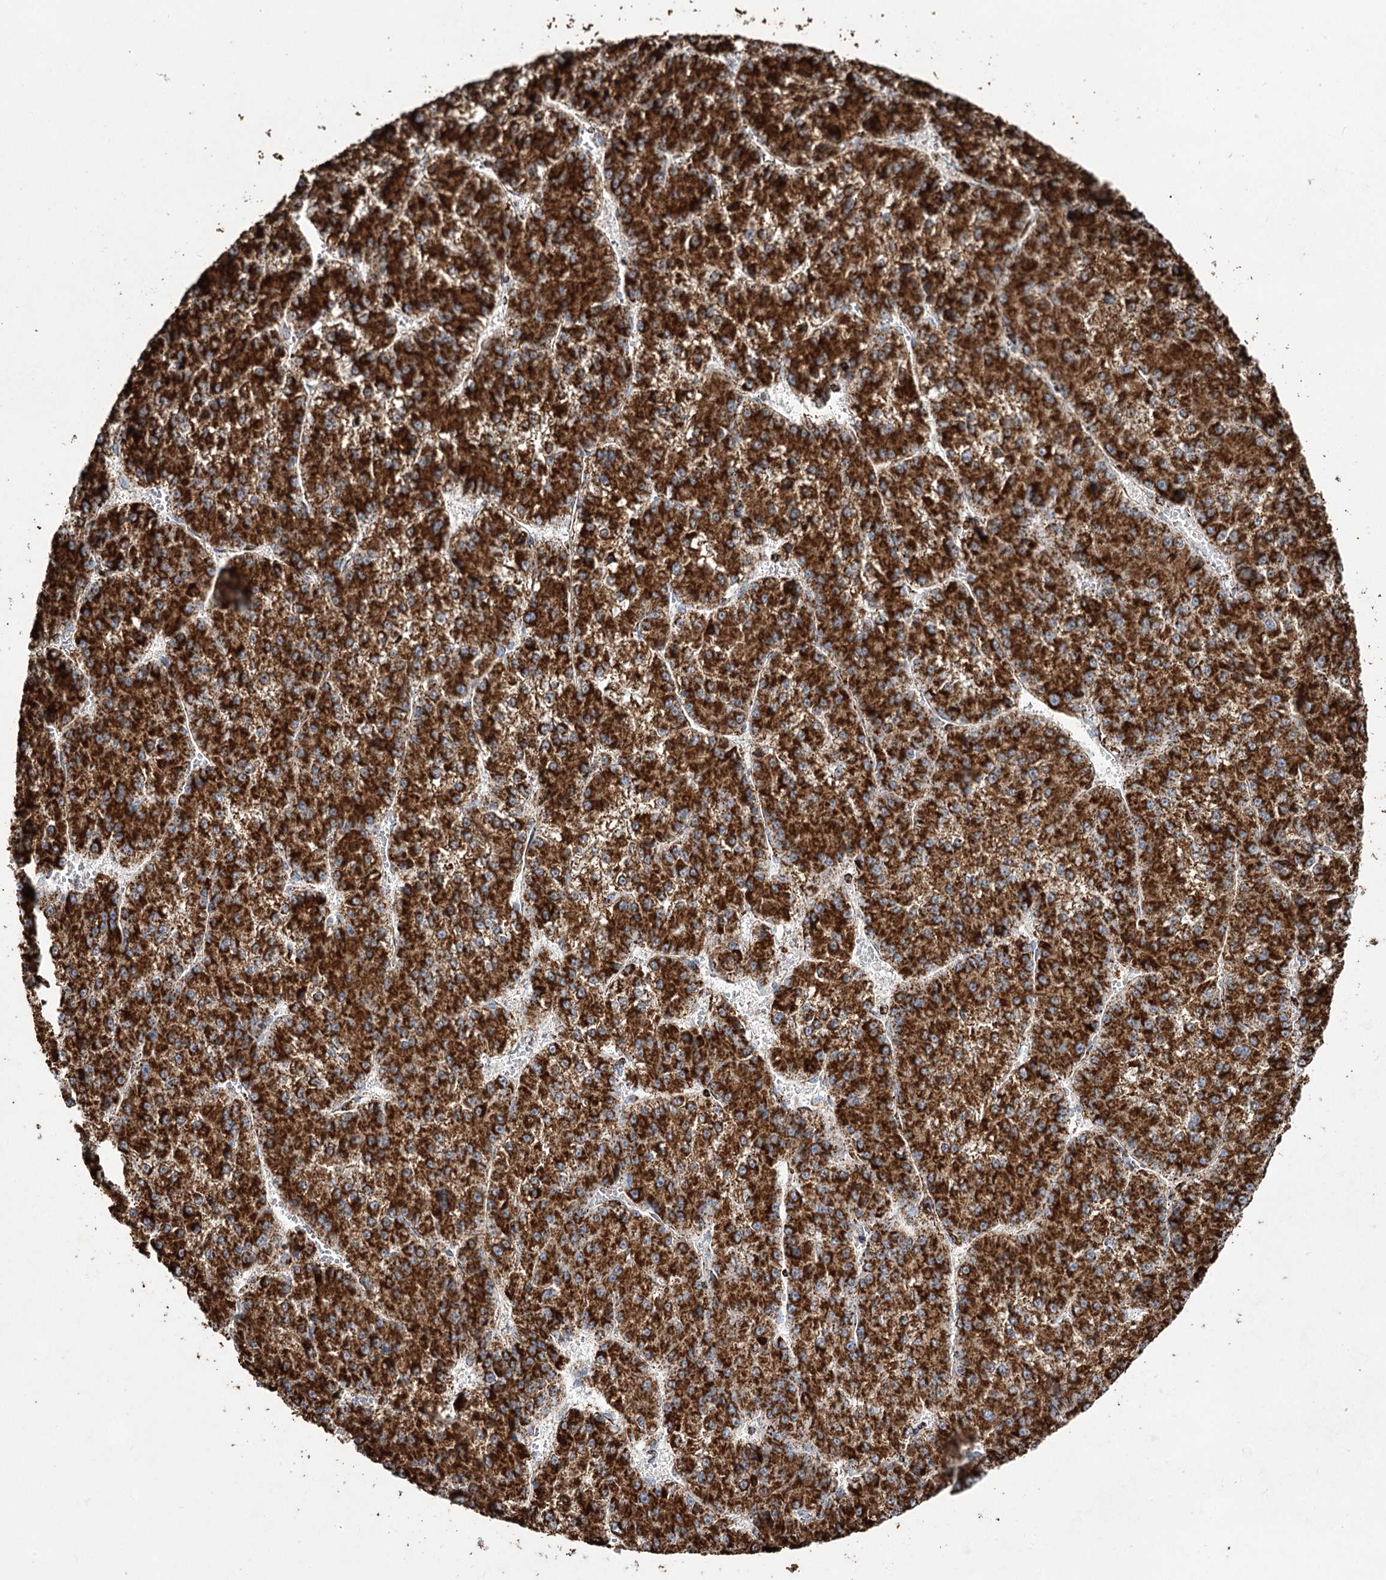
{"staining": {"intensity": "strong", "quantity": ">75%", "location": "cytoplasmic/membranous"}, "tissue": "liver cancer", "cell_type": "Tumor cells", "image_type": "cancer", "snomed": [{"axis": "morphology", "description": "Carcinoma, Hepatocellular, NOS"}, {"axis": "topography", "description": "Liver"}], "caption": "Hepatocellular carcinoma (liver) stained with DAB (3,3'-diaminobenzidine) immunohistochemistry (IHC) exhibits high levels of strong cytoplasmic/membranous expression in approximately >75% of tumor cells.", "gene": "NADK2", "patient": {"sex": "female", "age": 73}}